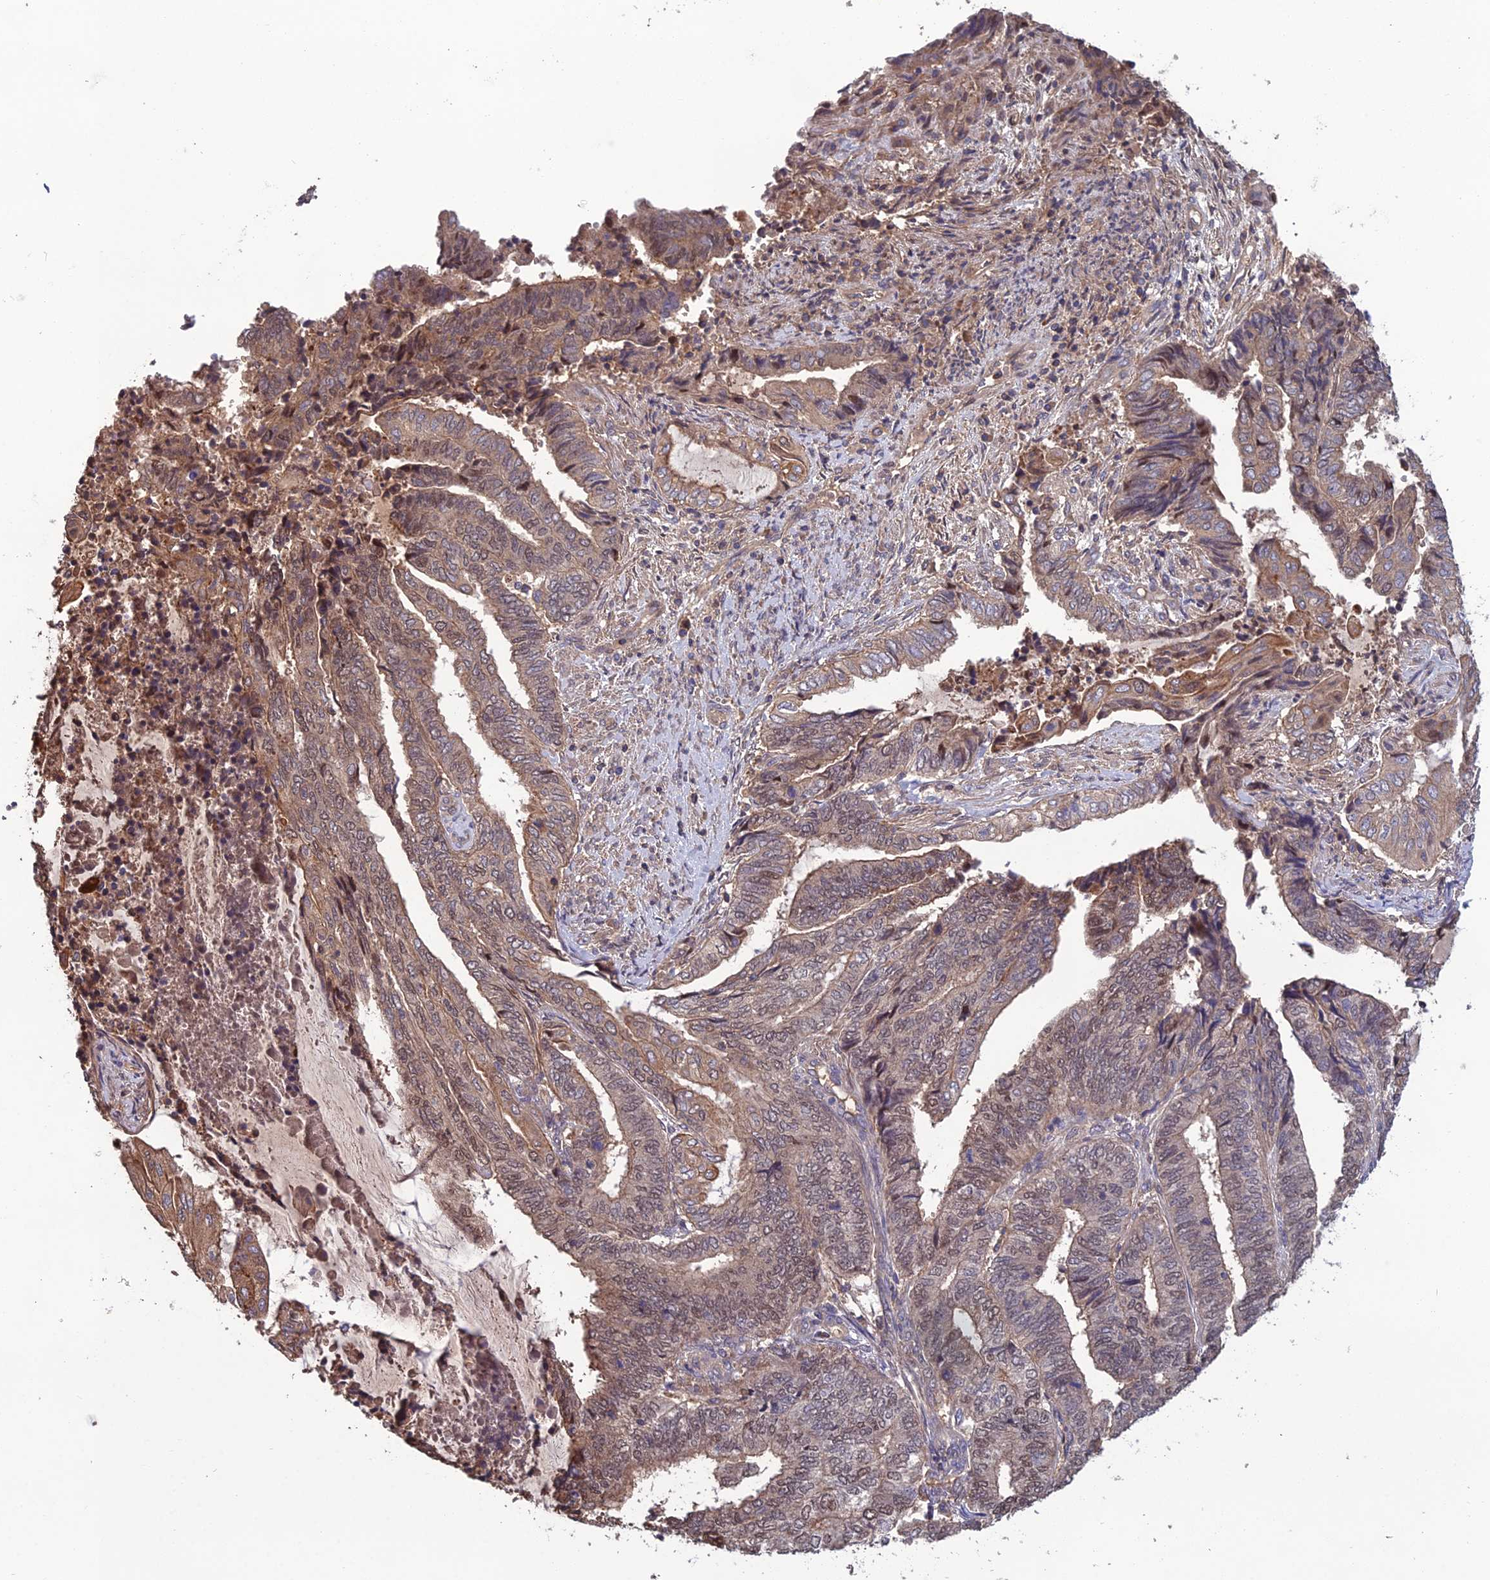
{"staining": {"intensity": "weak", "quantity": ">75%", "location": "cytoplasmic/membranous,nuclear"}, "tissue": "endometrial cancer", "cell_type": "Tumor cells", "image_type": "cancer", "snomed": [{"axis": "morphology", "description": "Adenocarcinoma, NOS"}, {"axis": "topography", "description": "Uterus"}, {"axis": "topography", "description": "Endometrium"}], "caption": "Human endometrial cancer (adenocarcinoma) stained with a protein marker displays weak staining in tumor cells.", "gene": "GALR2", "patient": {"sex": "female", "age": 70}}